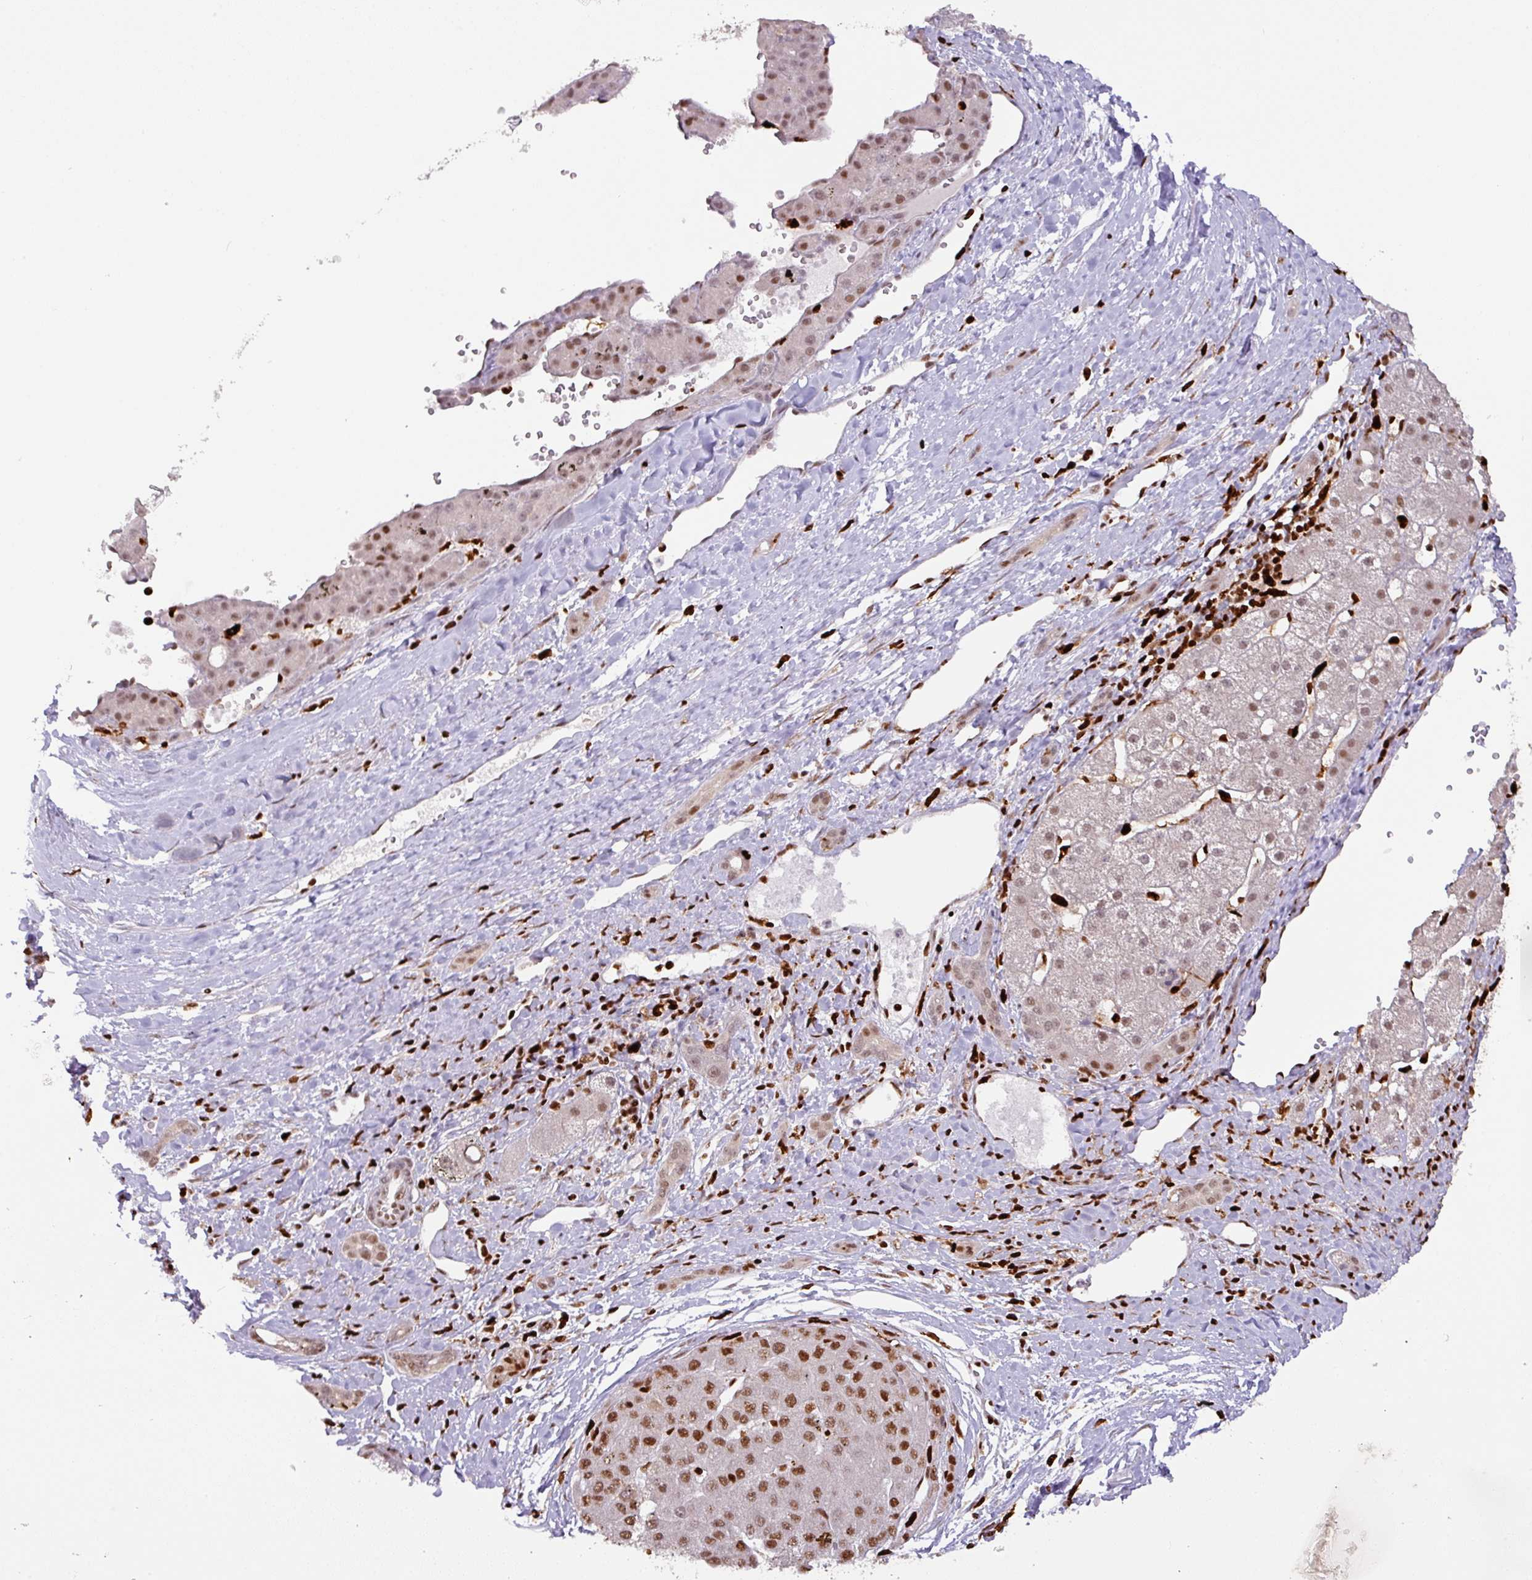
{"staining": {"intensity": "moderate", "quantity": "25%-75%", "location": "nuclear"}, "tissue": "liver cancer", "cell_type": "Tumor cells", "image_type": "cancer", "snomed": [{"axis": "morphology", "description": "Carcinoma, Hepatocellular, NOS"}, {"axis": "topography", "description": "Liver"}], "caption": "Brown immunohistochemical staining in liver cancer demonstrates moderate nuclear positivity in approximately 25%-75% of tumor cells.", "gene": "SAMHD1", "patient": {"sex": "male", "age": 67}}